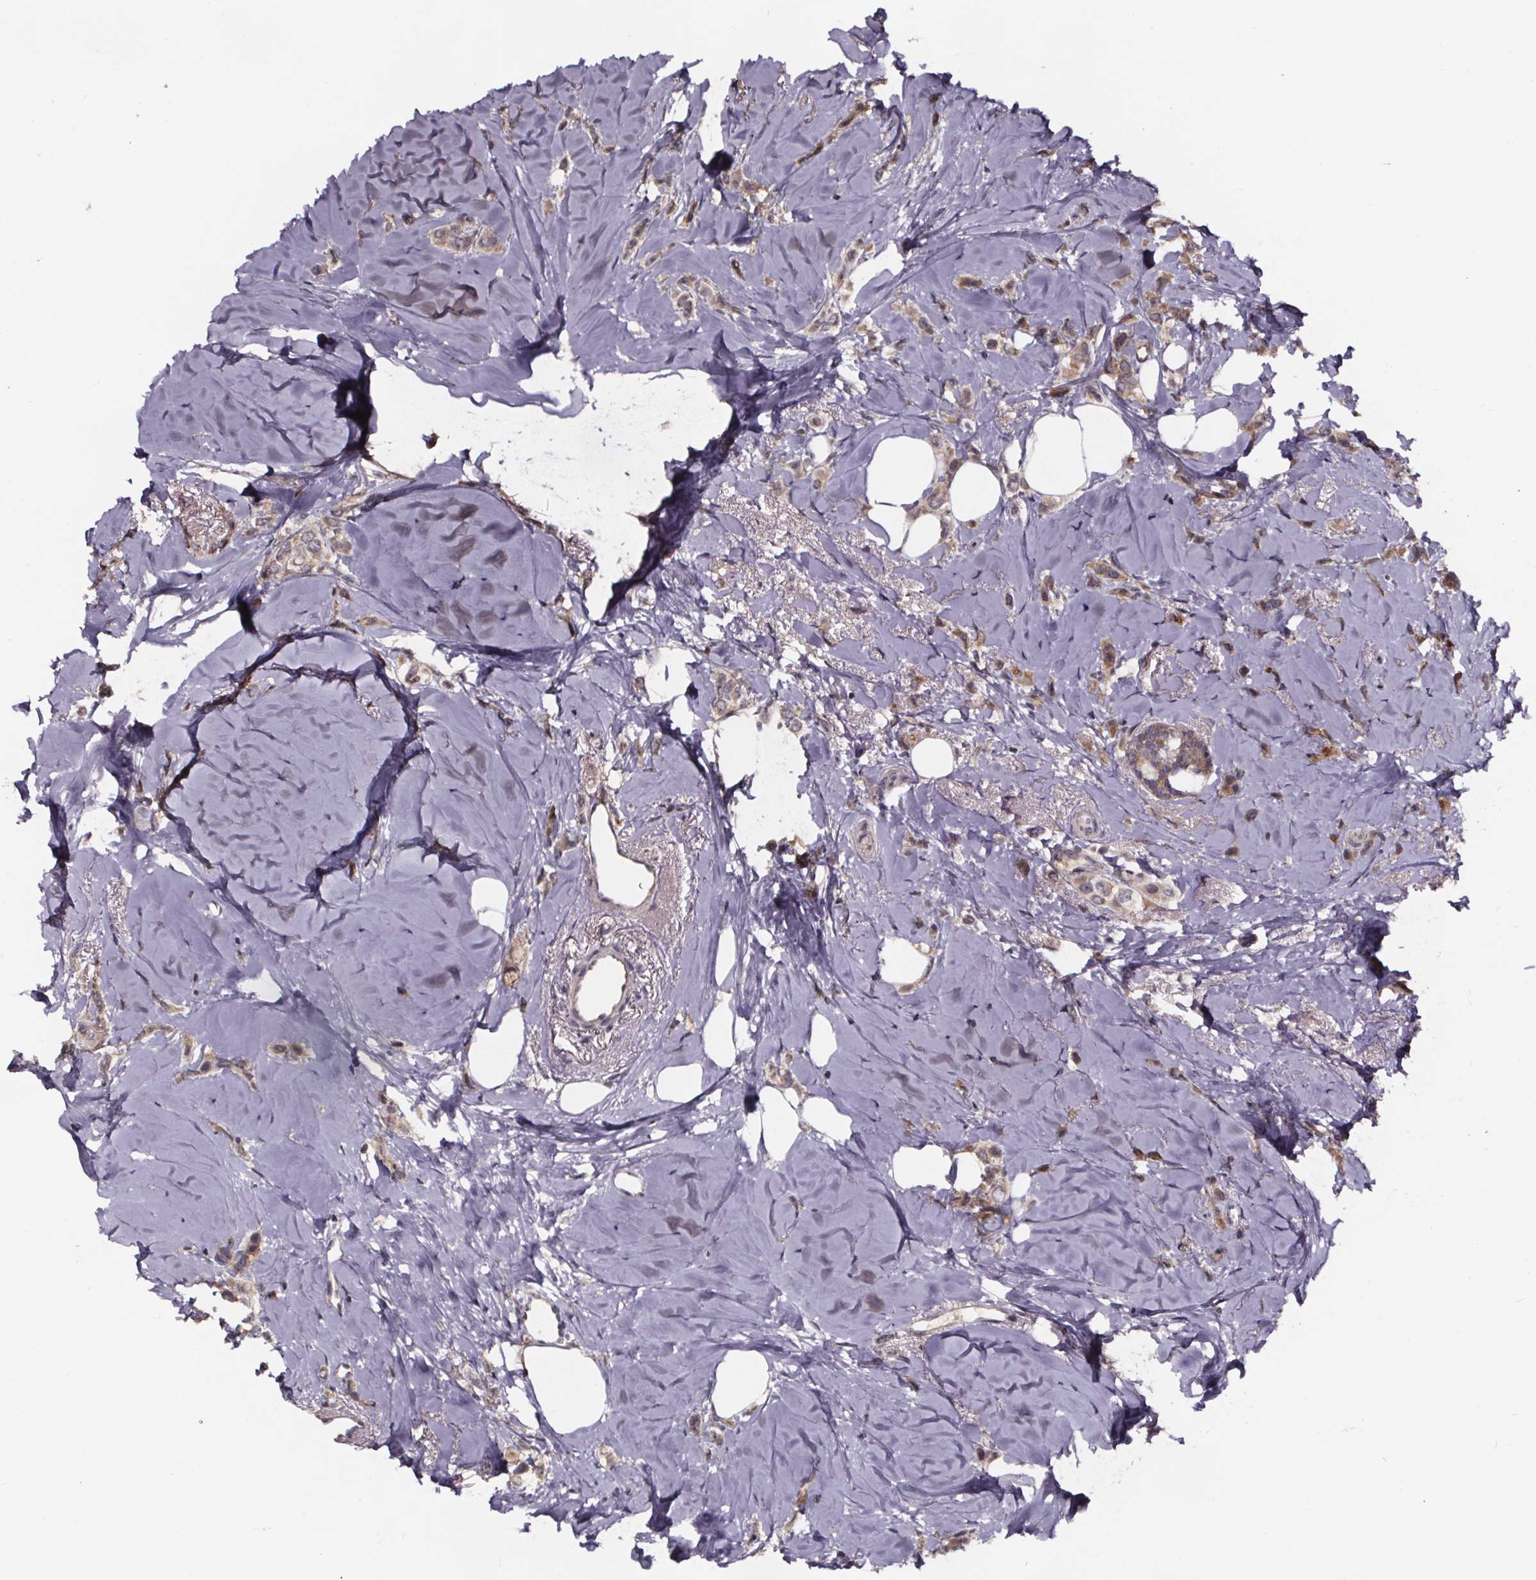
{"staining": {"intensity": "moderate", "quantity": ">75%", "location": "cytoplasmic/membranous"}, "tissue": "breast cancer", "cell_type": "Tumor cells", "image_type": "cancer", "snomed": [{"axis": "morphology", "description": "Lobular carcinoma"}, {"axis": "topography", "description": "Breast"}], "caption": "IHC (DAB (3,3'-diaminobenzidine)) staining of breast cancer (lobular carcinoma) demonstrates moderate cytoplasmic/membranous protein positivity in approximately >75% of tumor cells.", "gene": "SMIM1", "patient": {"sex": "female", "age": 66}}